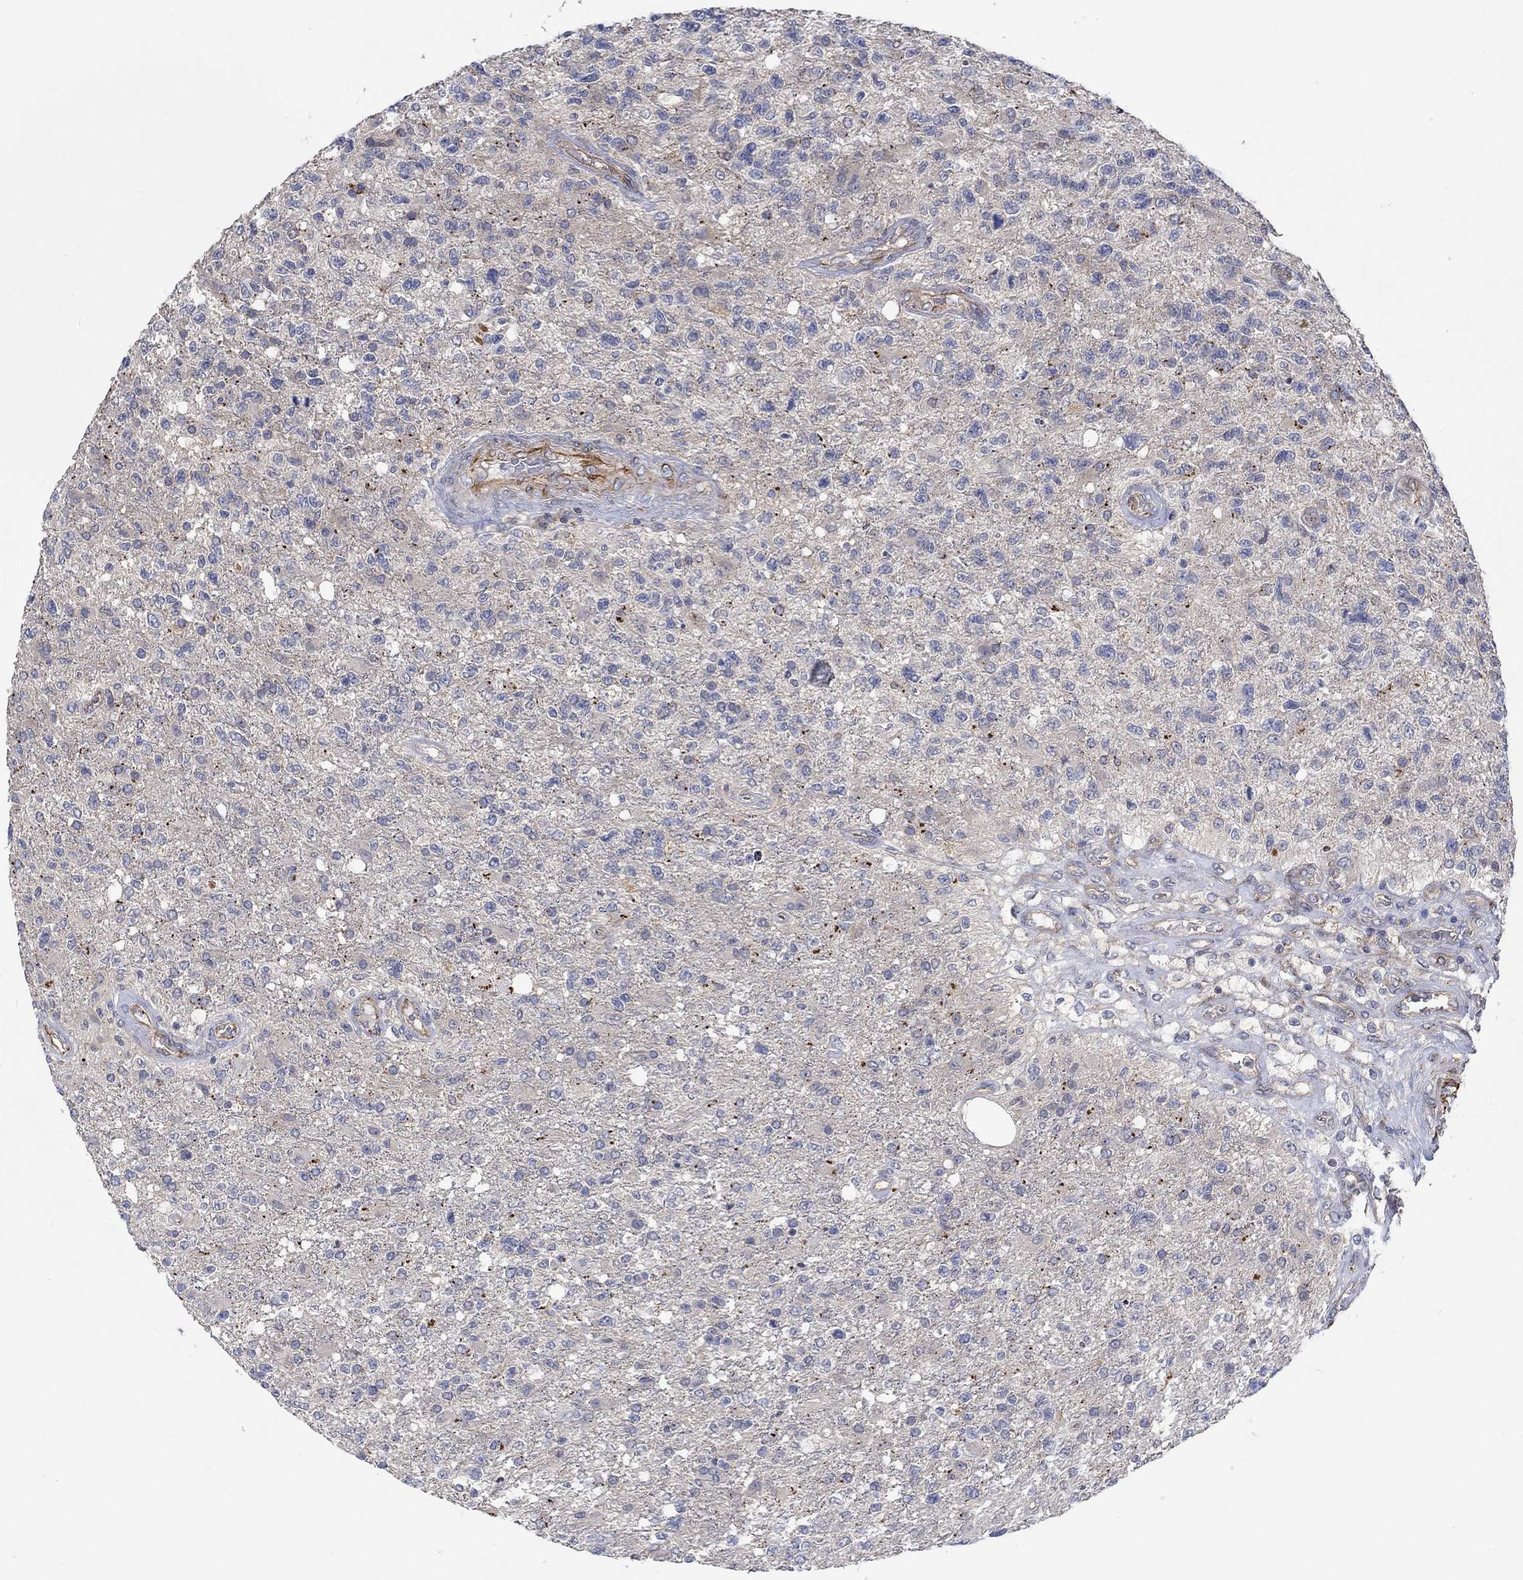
{"staining": {"intensity": "negative", "quantity": "none", "location": "none"}, "tissue": "glioma", "cell_type": "Tumor cells", "image_type": "cancer", "snomed": [{"axis": "morphology", "description": "Glioma, malignant, High grade"}, {"axis": "topography", "description": "Brain"}], "caption": "Tumor cells are negative for protein expression in human malignant glioma (high-grade).", "gene": "CAMK1D", "patient": {"sex": "male", "age": 56}}